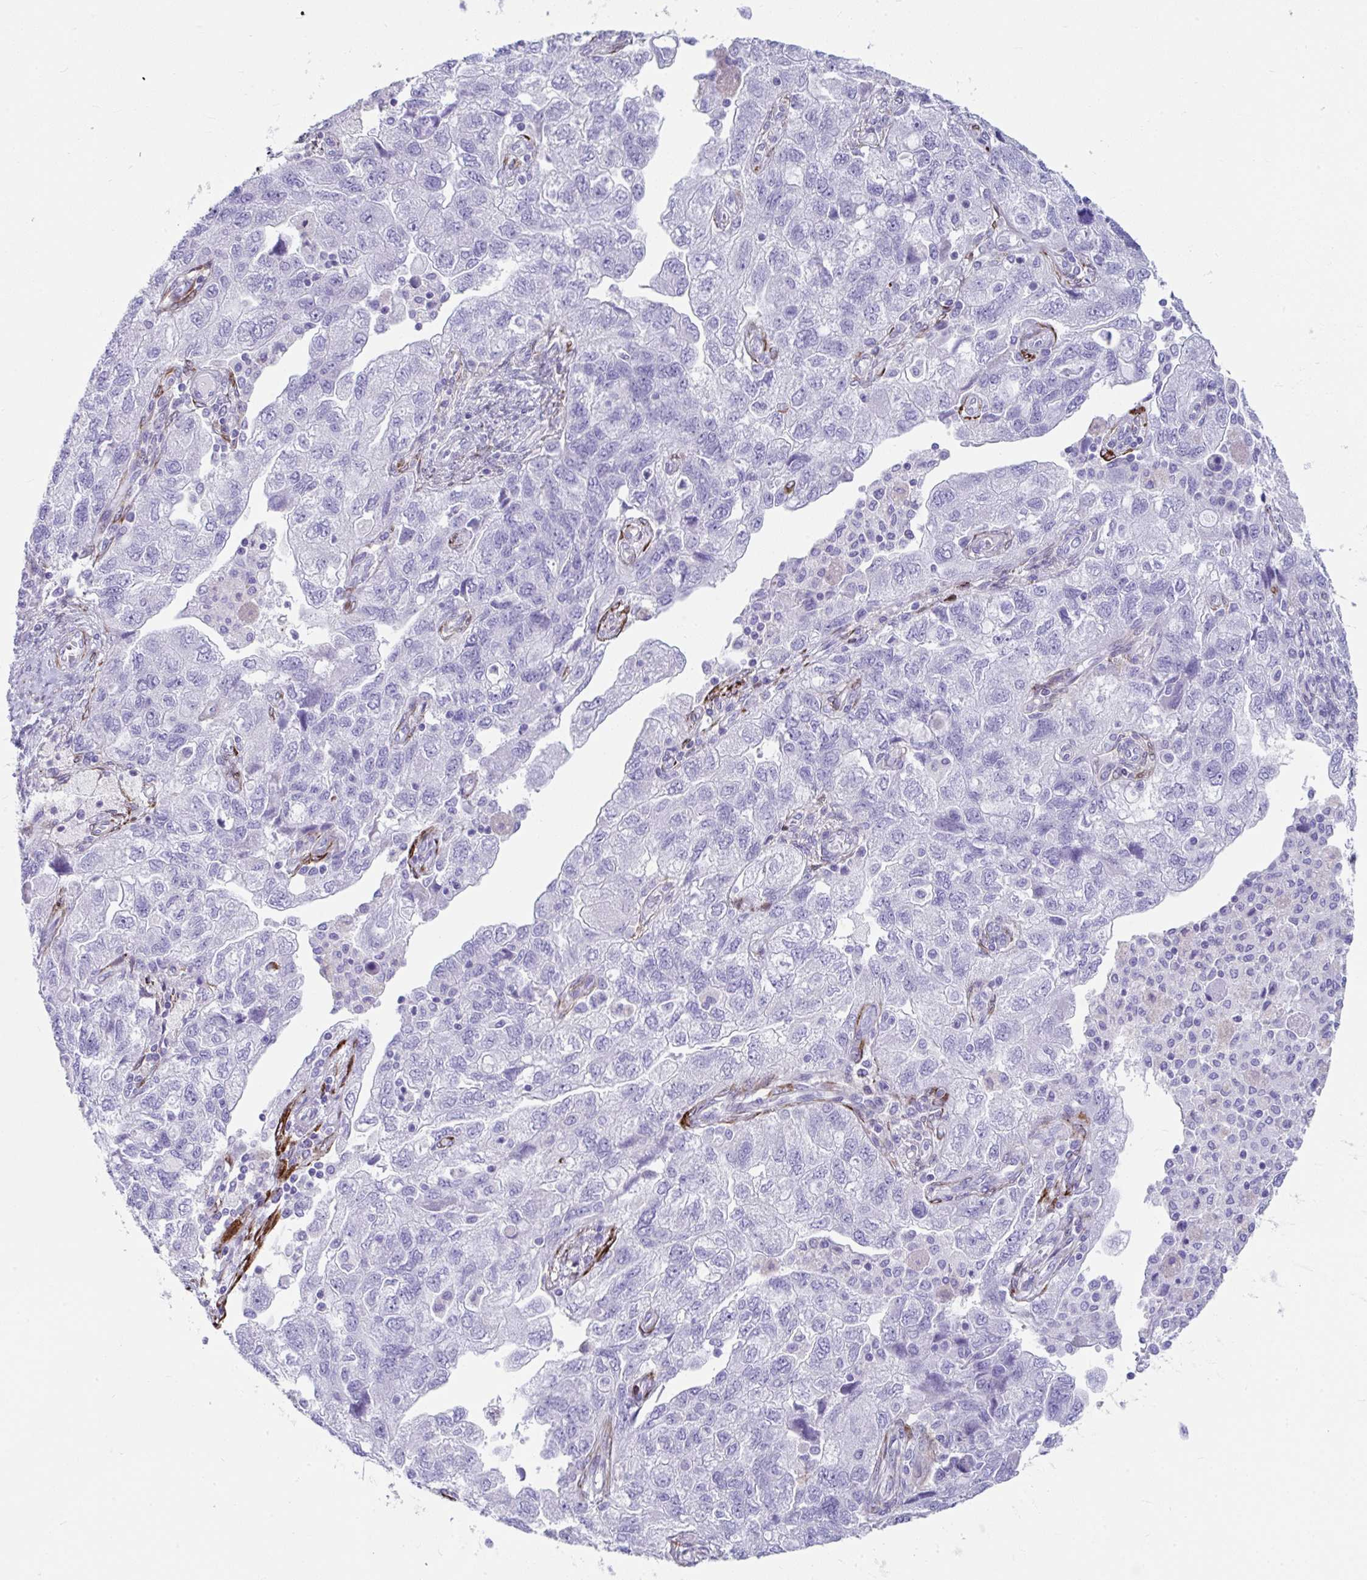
{"staining": {"intensity": "negative", "quantity": "none", "location": "none"}, "tissue": "ovarian cancer", "cell_type": "Tumor cells", "image_type": "cancer", "snomed": [{"axis": "morphology", "description": "Carcinoma, NOS"}, {"axis": "morphology", "description": "Cystadenocarcinoma, serous, NOS"}, {"axis": "topography", "description": "Ovary"}], "caption": "Carcinoma (ovarian) was stained to show a protein in brown. There is no significant positivity in tumor cells.", "gene": "GRXCR2", "patient": {"sex": "female", "age": 69}}